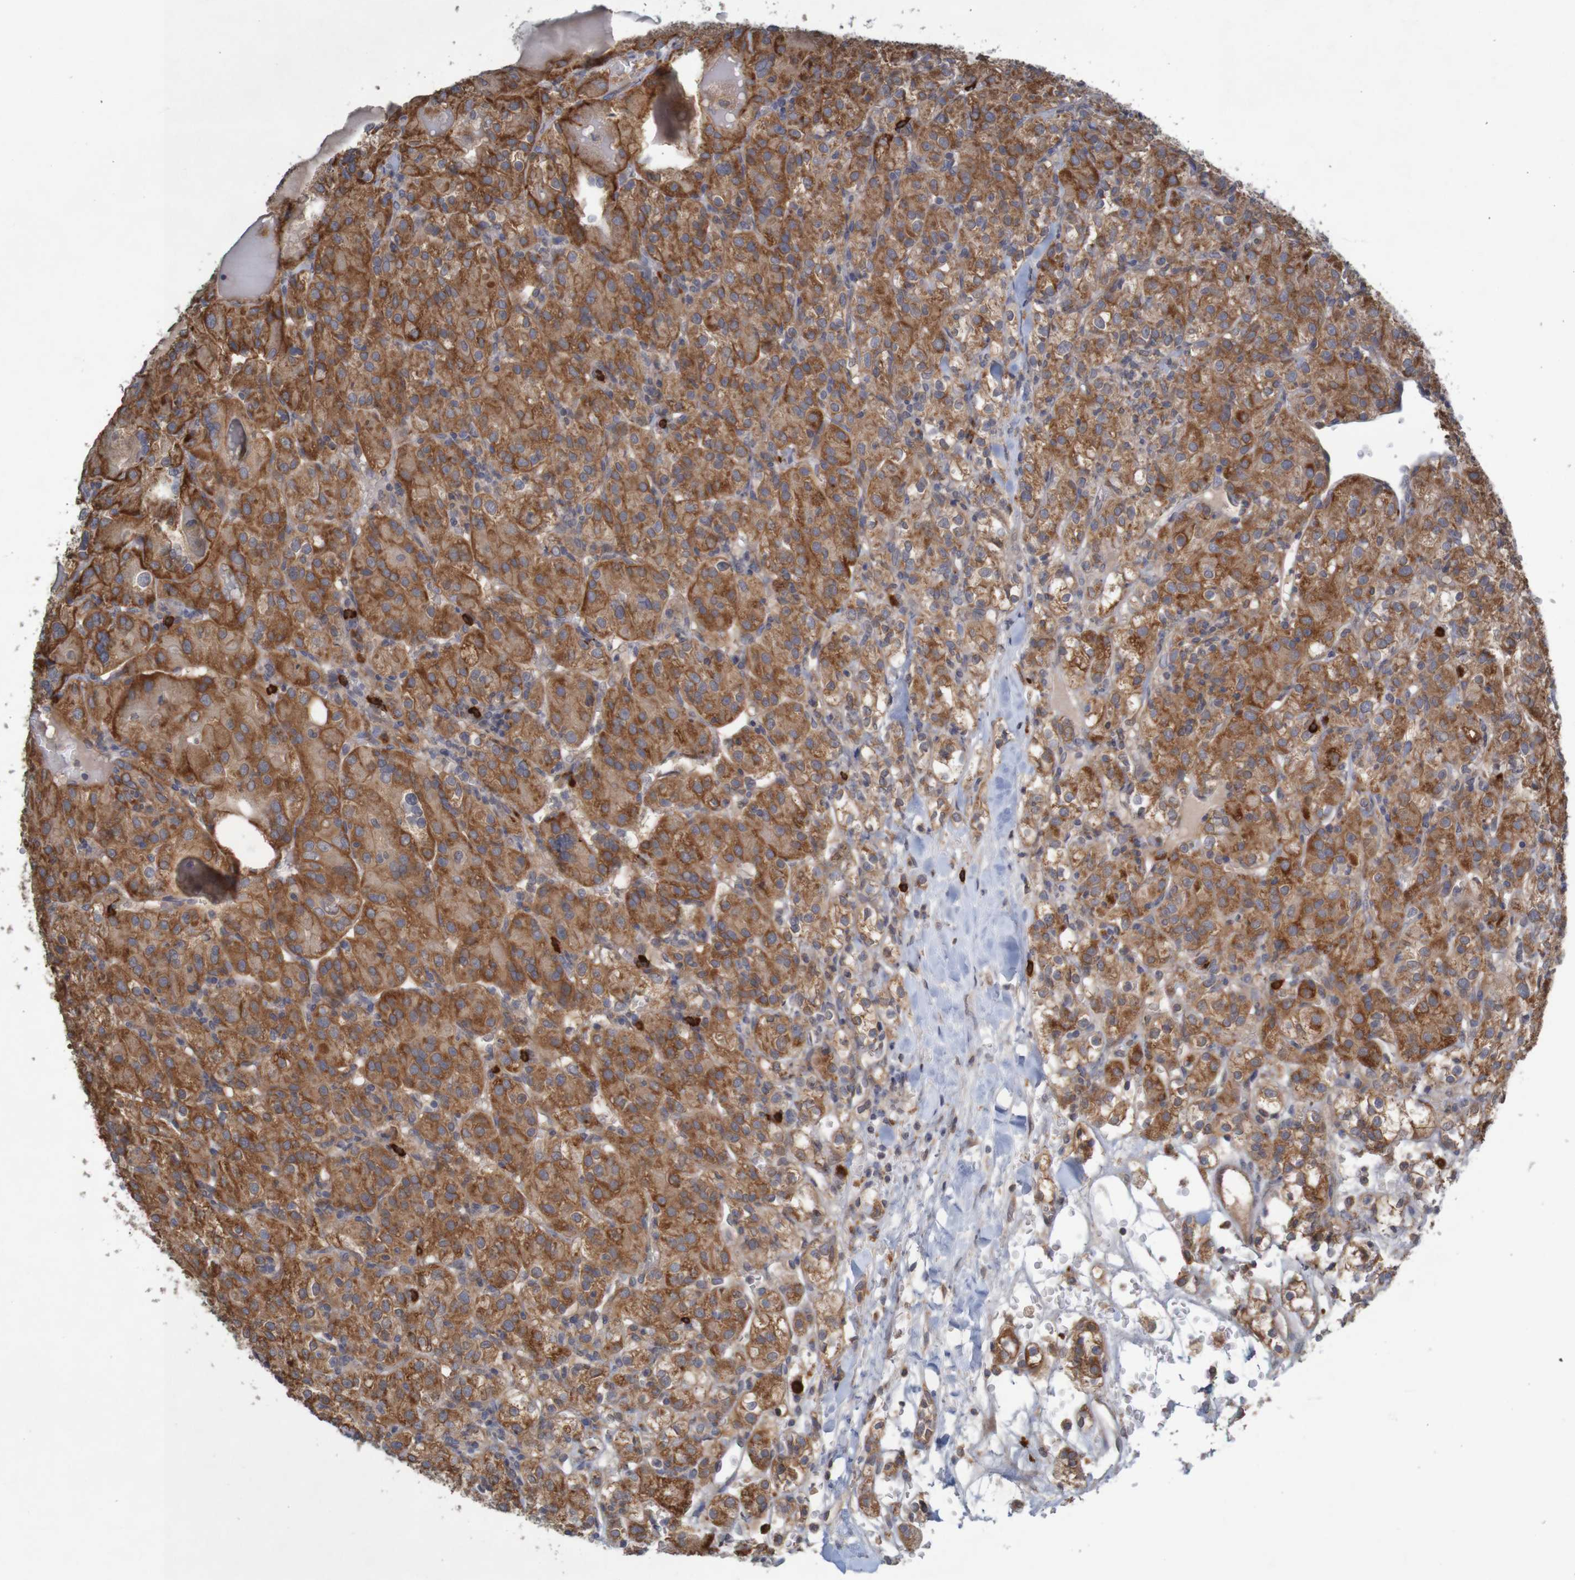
{"staining": {"intensity": "strong", "quantity": ">75%", "location": "cytoplasmic/membranous"}, "tissue": "renal cancer", "cell_type": "Tumor cells", "image_type": "cancer", "snomed": [{"axis": "morphology", "description": "Normal tissue, NOS"}, {"axis": "morphology", "description": "Adenocarcinoma, NOS"}, {"axis": "topography", "description": "Kidney"}], "caption": "Renal cancer stained for a protein (brown) displays strong cytoplasmic/membranous positive positivity in about >75% of tumor cells.", "gene": "B3GAT2", "patient": {"sex": "male", "age": 61}}